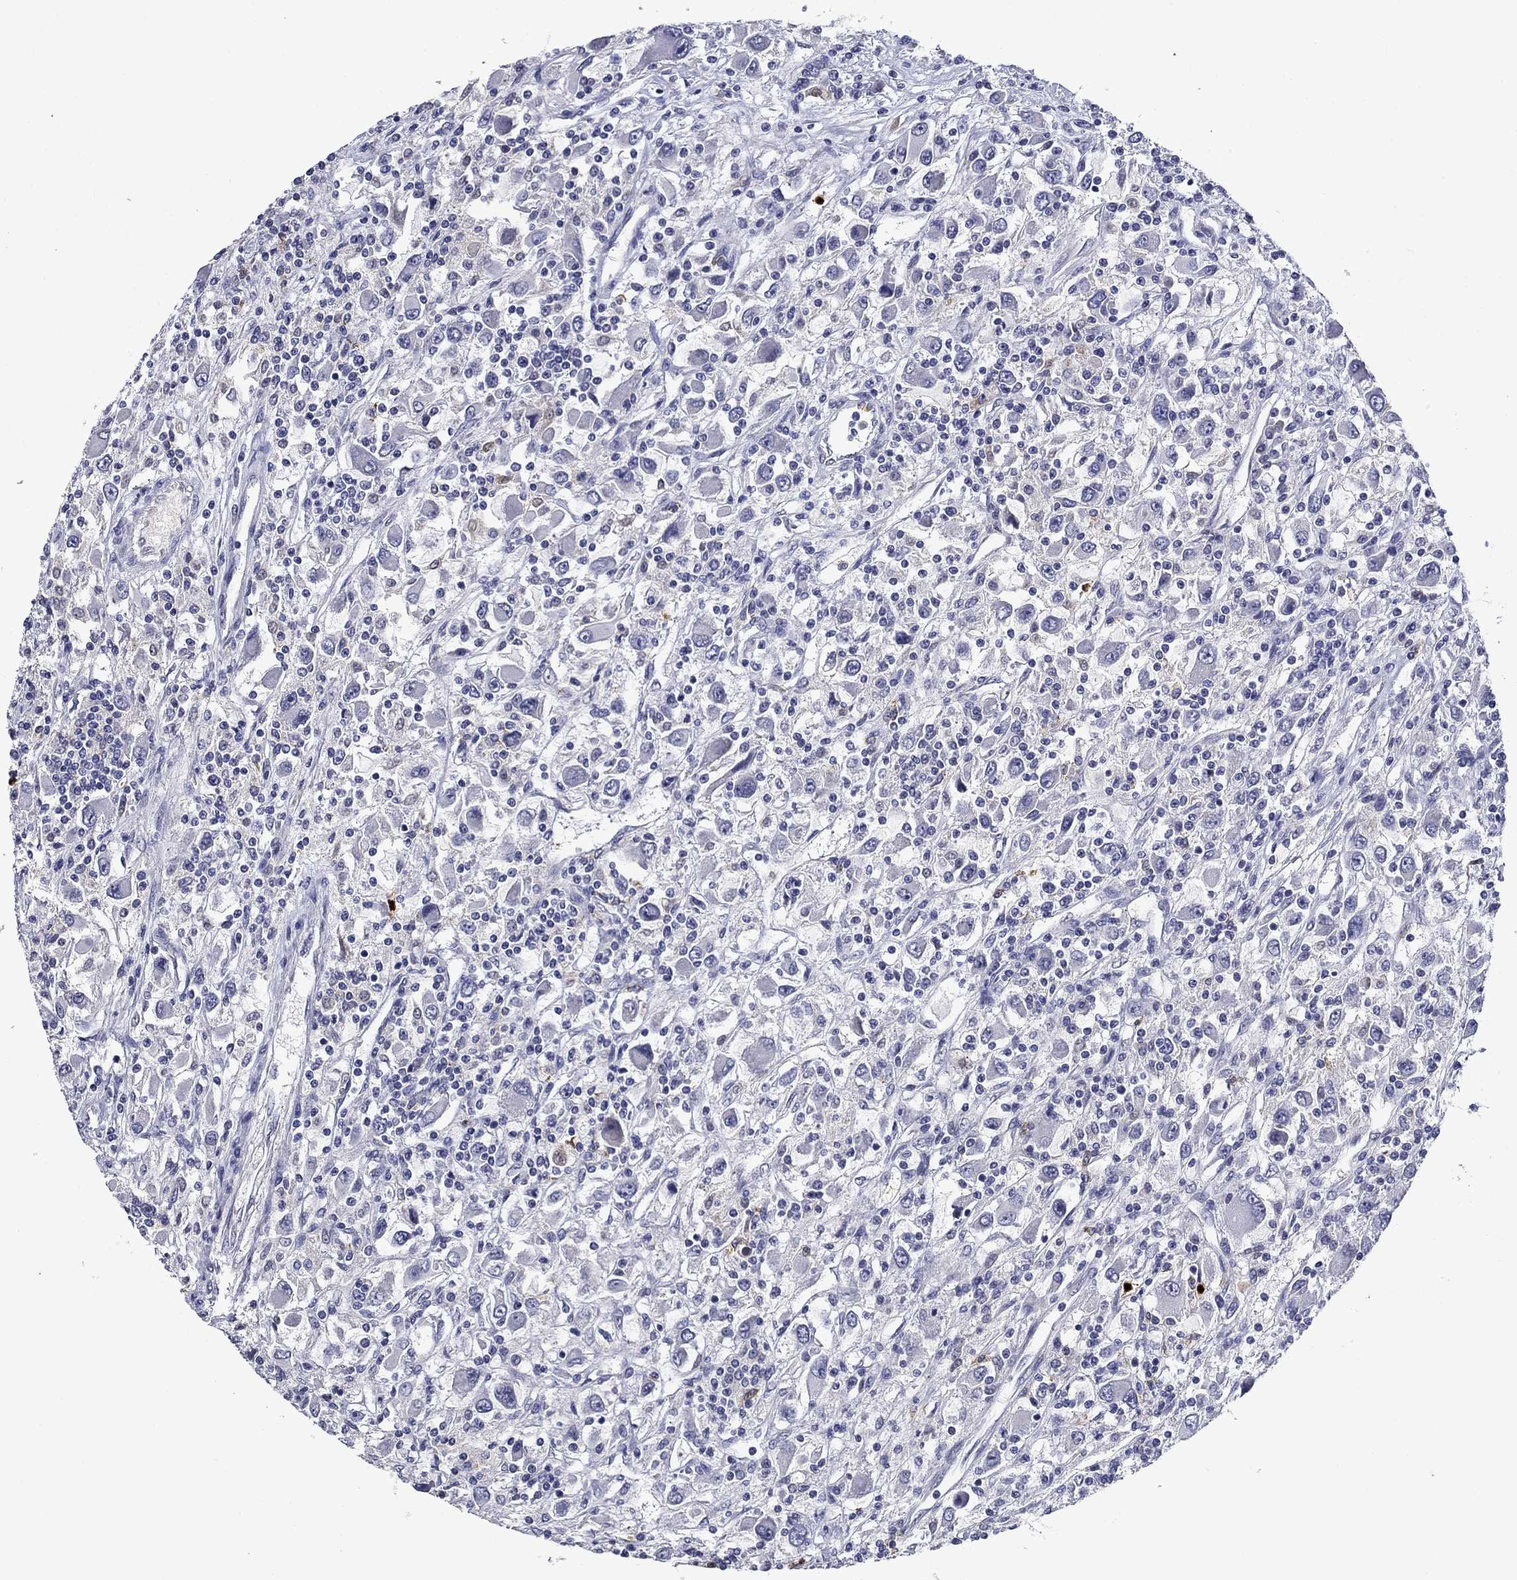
{"staining": {"intensity": "negative", "quantity": "none", "location": "none"}, "tissue": "renal cancer", "cell_type": "Tumor cells", "image_type": "cancer", "snomed": [{"axis": "morphology", "description": "Adenocarcinoma, NOS"}, {"axis": "topography", "description": "Kidney"}], "caption": "Tumor cells are negative for protein expression in human renal cancer. The staining is performed using DAB brown chromogen with nuclei counter-stained in using hematoxylin.", "gene": "IRF5", "patient": {"sex": "female", "age": 67}}